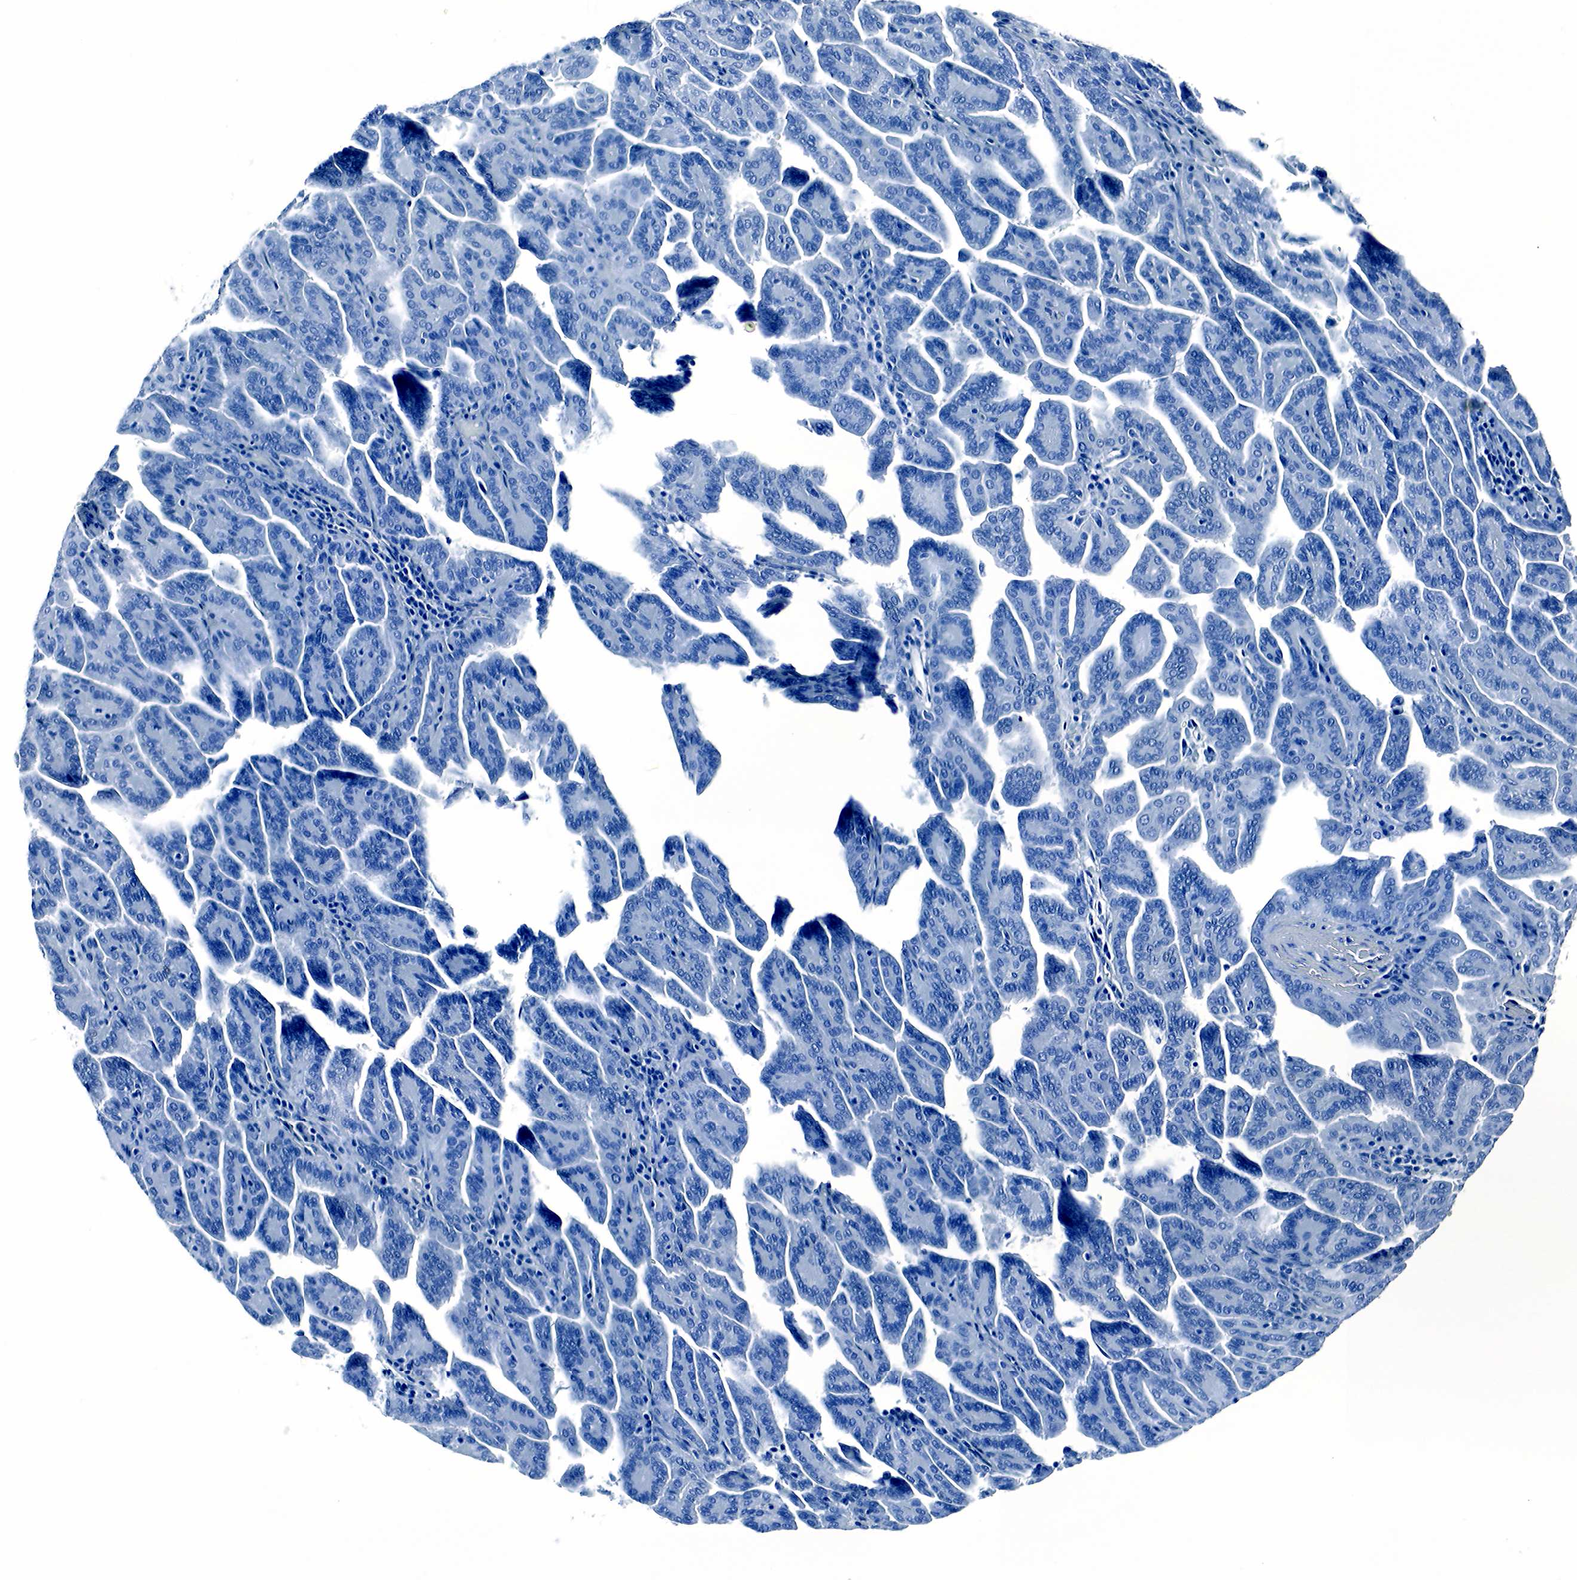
{"staining": {"intensity": "negative", "quantity": "none", "location": "none"}, "tissue": "renal cancer", "cell_type": "Tumor cells", "image_type": "cancer", "snomed": [{"axis": "morphology", "description": "Adenocarcinoma, NOS"}, {"axis": "topography", "description": "Kidney"}], "caption": "An image of human renal cancer is negative for staining in tumor cells.", "gene": "GCG", "patient": {"sex": "male", "age": 61}}